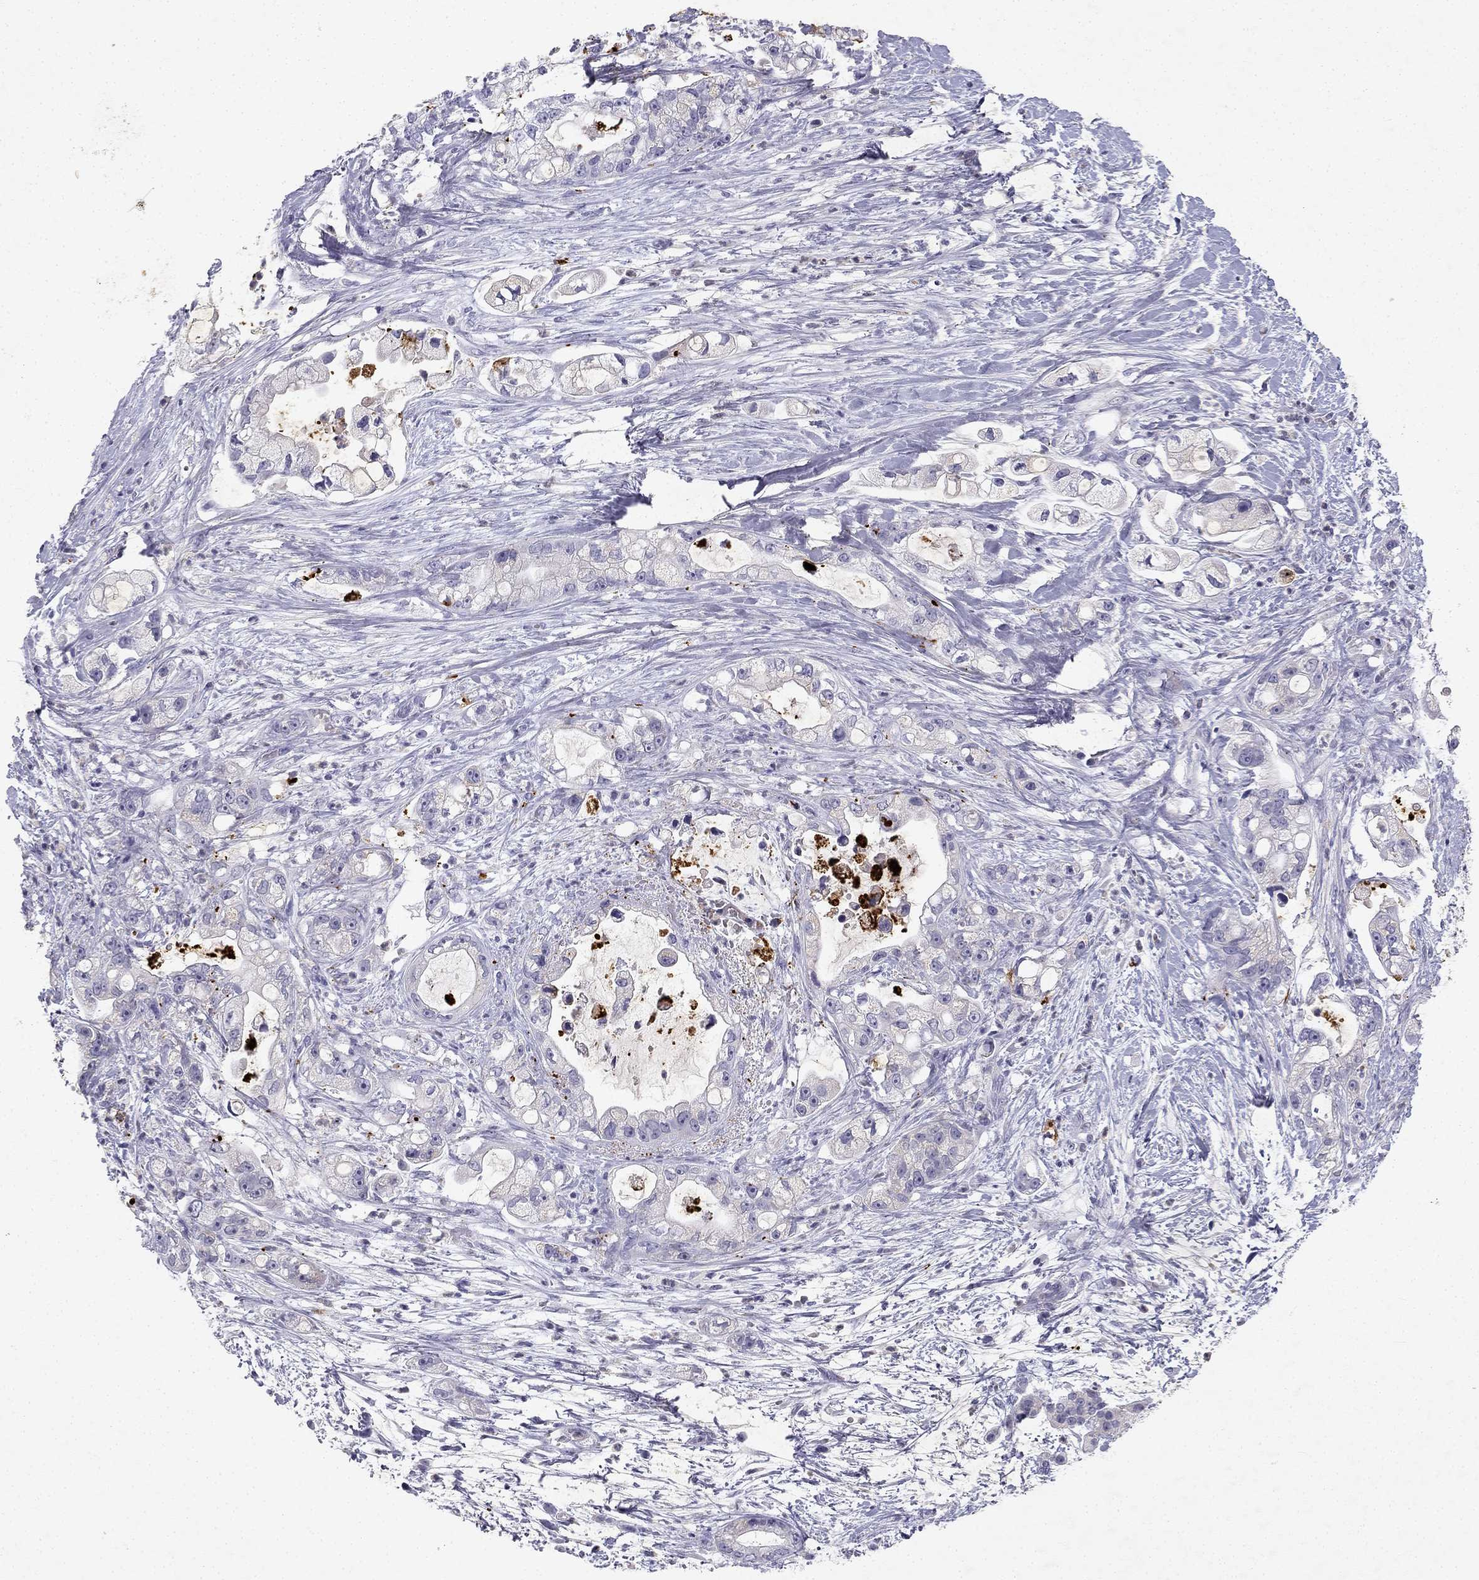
{"staining": {"intensity": "negative", "quantity": "none", "location": "none"}, "tissue": "pancreatic cancer", "cell_type": "Tumor cells", "image_type": "cancer", "snomed": [{"axis": "morphology", "description": "Adenocarcinoma, NOS"}, {"axis": "topography", "description": "Pancreas"}], "caption": "Immunohistochemistry (IHC) photomicrograph of human pancreatic adenocarcinoma stained for a protein (brown), which shows no expression in tumor cells.", "gene": "SLC6A4", "patient": {"sex": "female", "age": 69}}